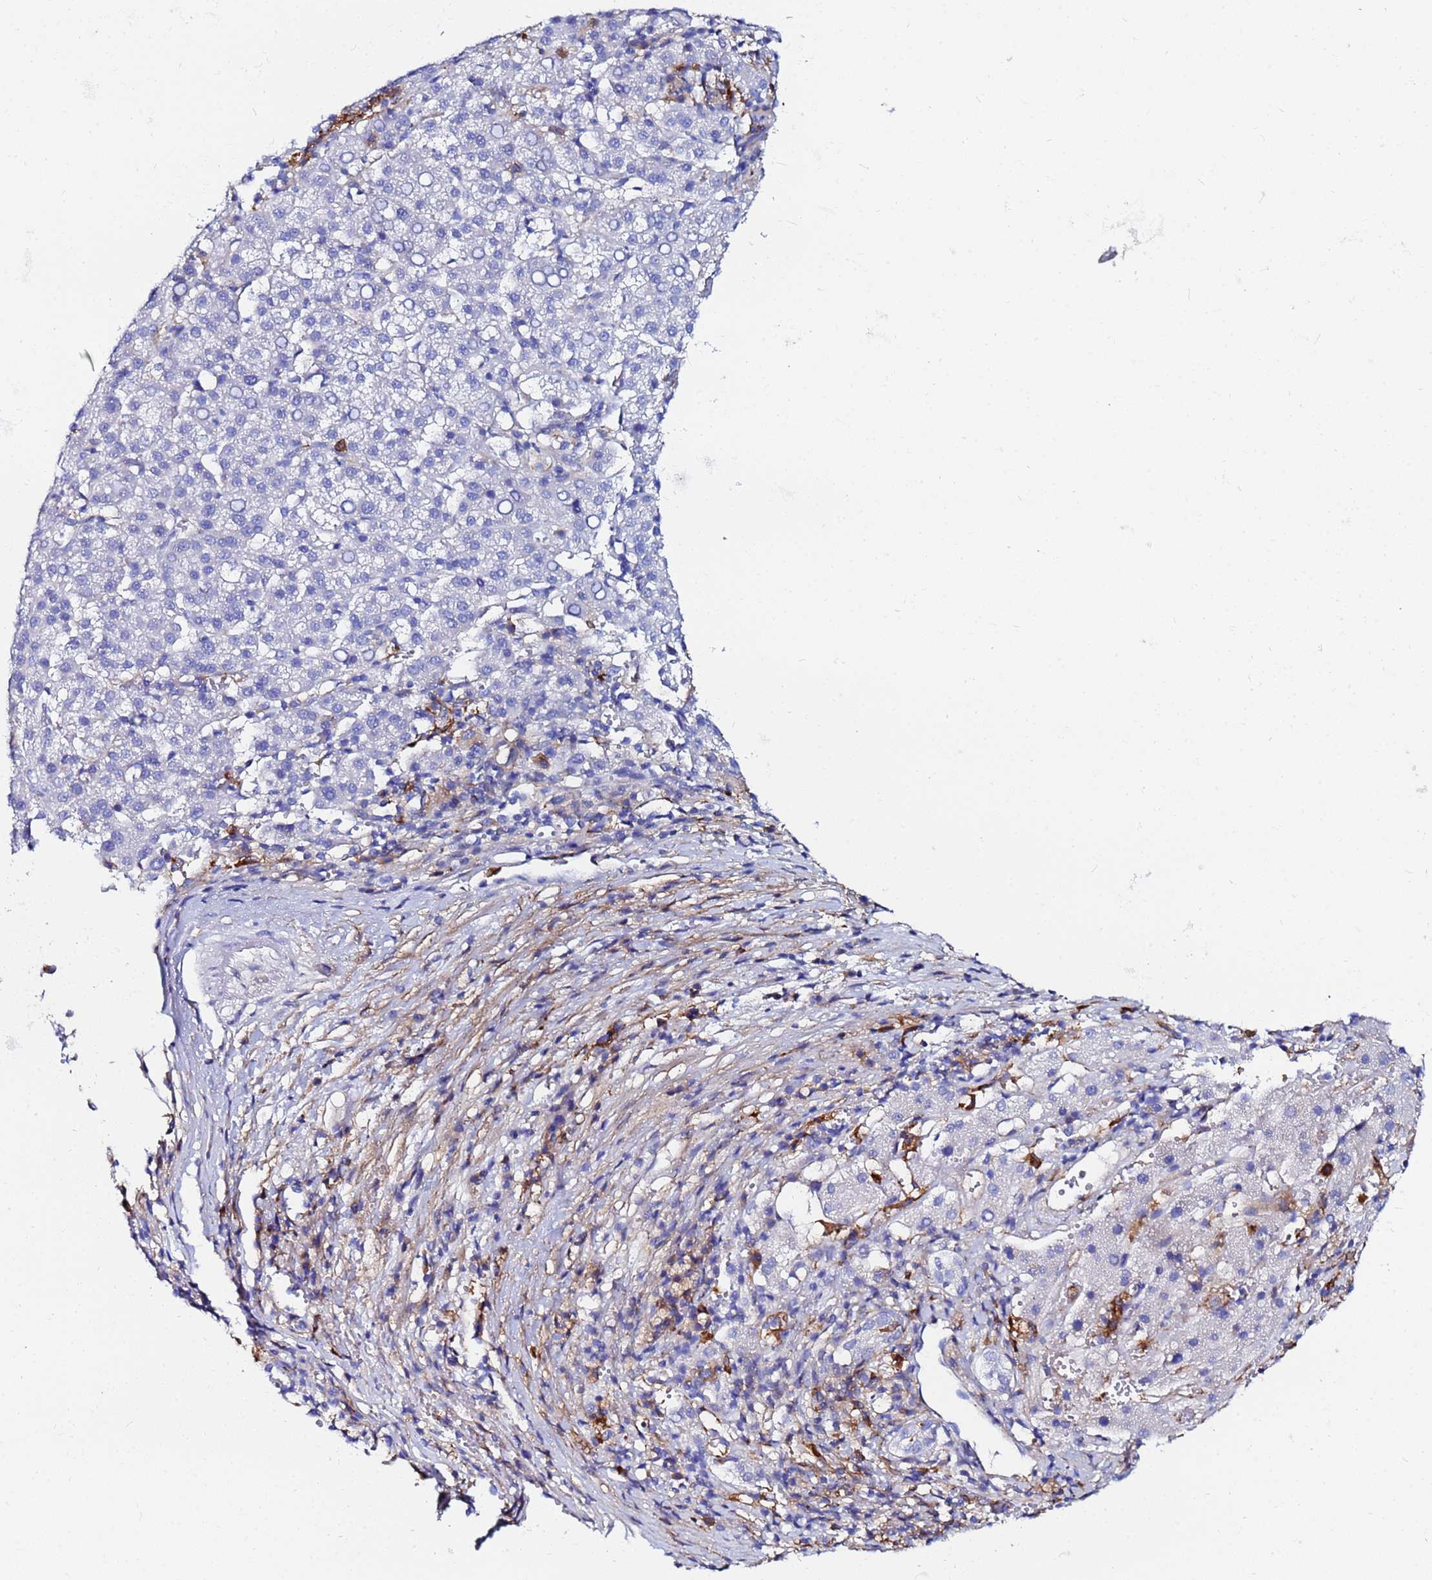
{"staining": {"intensity": "negative", "quantity": "none", "location": "none"}, "tissue": "liver cancer", "cell_type": "Tumor cells", "image_type": "cancer", "snomed": [{"axis": "morphology", "description": "Carcinoma, Hepatocellular, NOS"}, {"axis": "topography", "description": "Liver"}], "caption": "Tumor cells are negative for brown protein staining in liver cancer (hepatocellular carcinoma). The staining is performed using DAB brown chromogen with nuclei counter-stained in using hematoxylin.", "gene": "BASP1", "patient": {"sex": "female", "age": 58}}